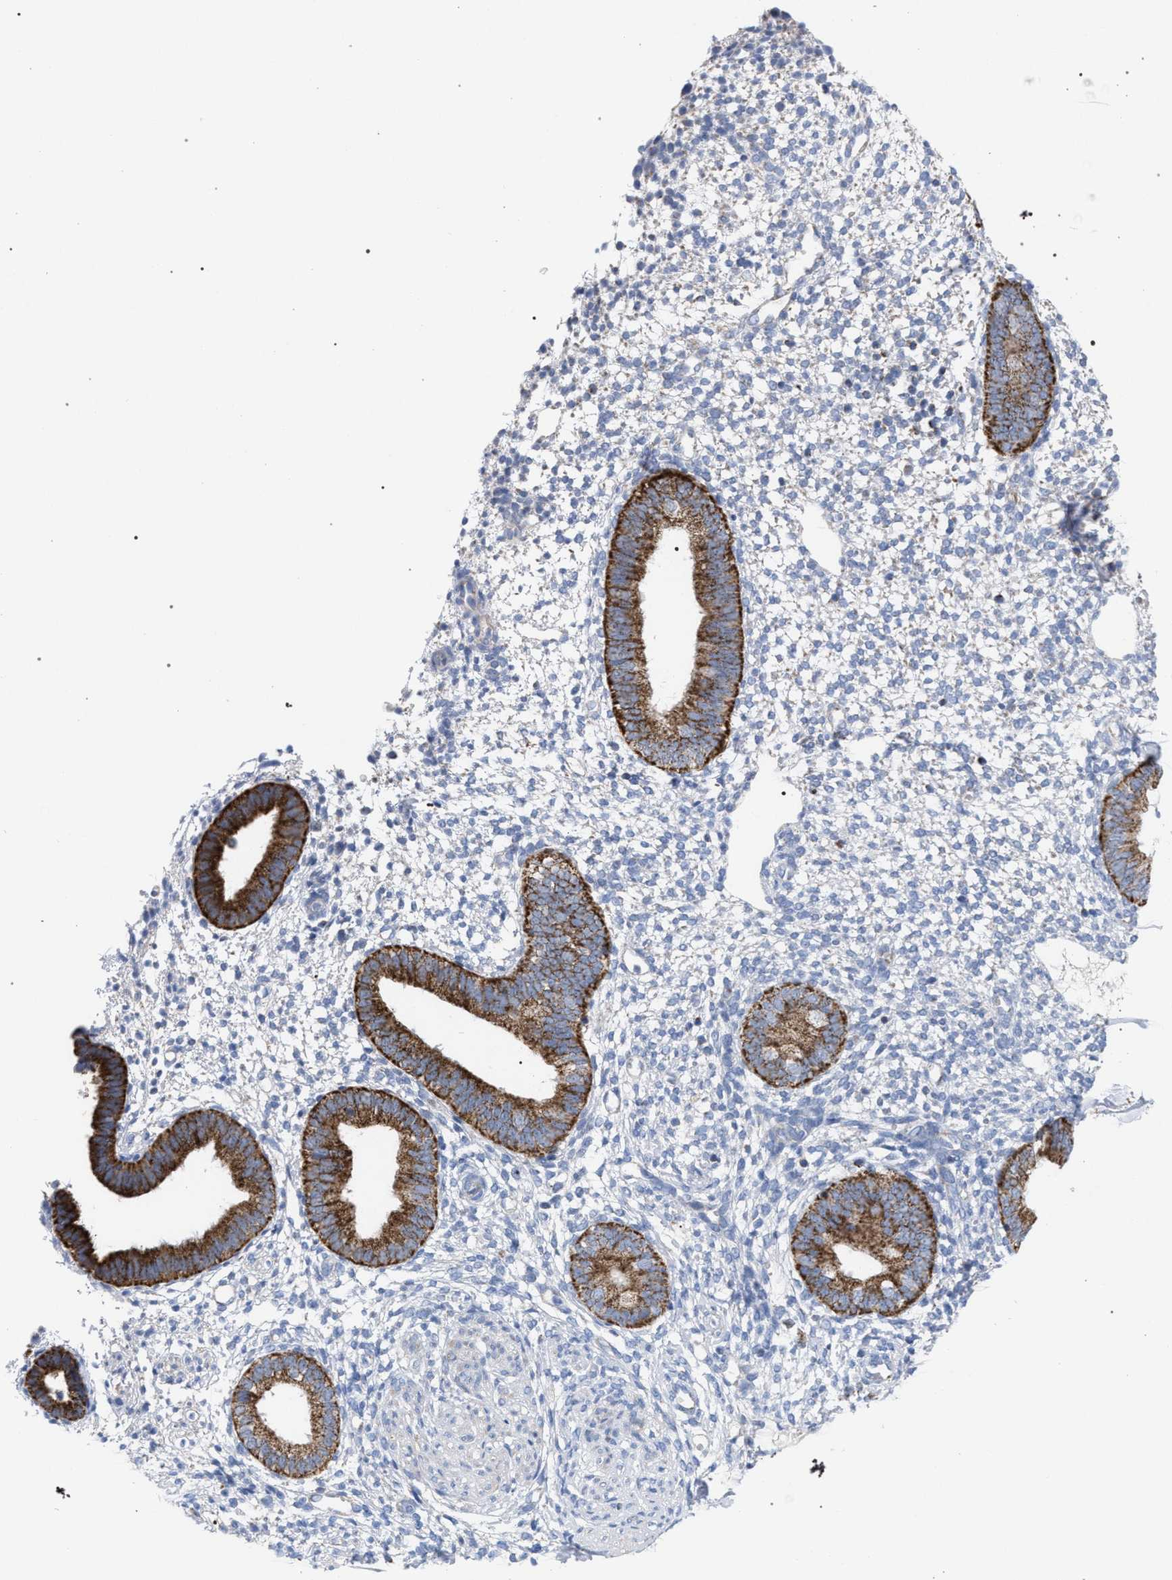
{"staining": {"intensity": "negative", "quantity": "none", "location": "none"}, "tissue": "endometrium", "cell_type": "Cells in endometrial stroma", "image_type": "normal", "snomed": [{"axis": "morphology", "description": "Normal tissue, NOS"}, {"axis": "topography", "description": "Endometrium"}], "caption": "High power microscopy micrograph of an IHC image of unremarkable endometrium, revealing no significant positivity in cells in endometrial stroma.", "gene": "ECI2", "patient": {"sex": "female", "age": 46}}